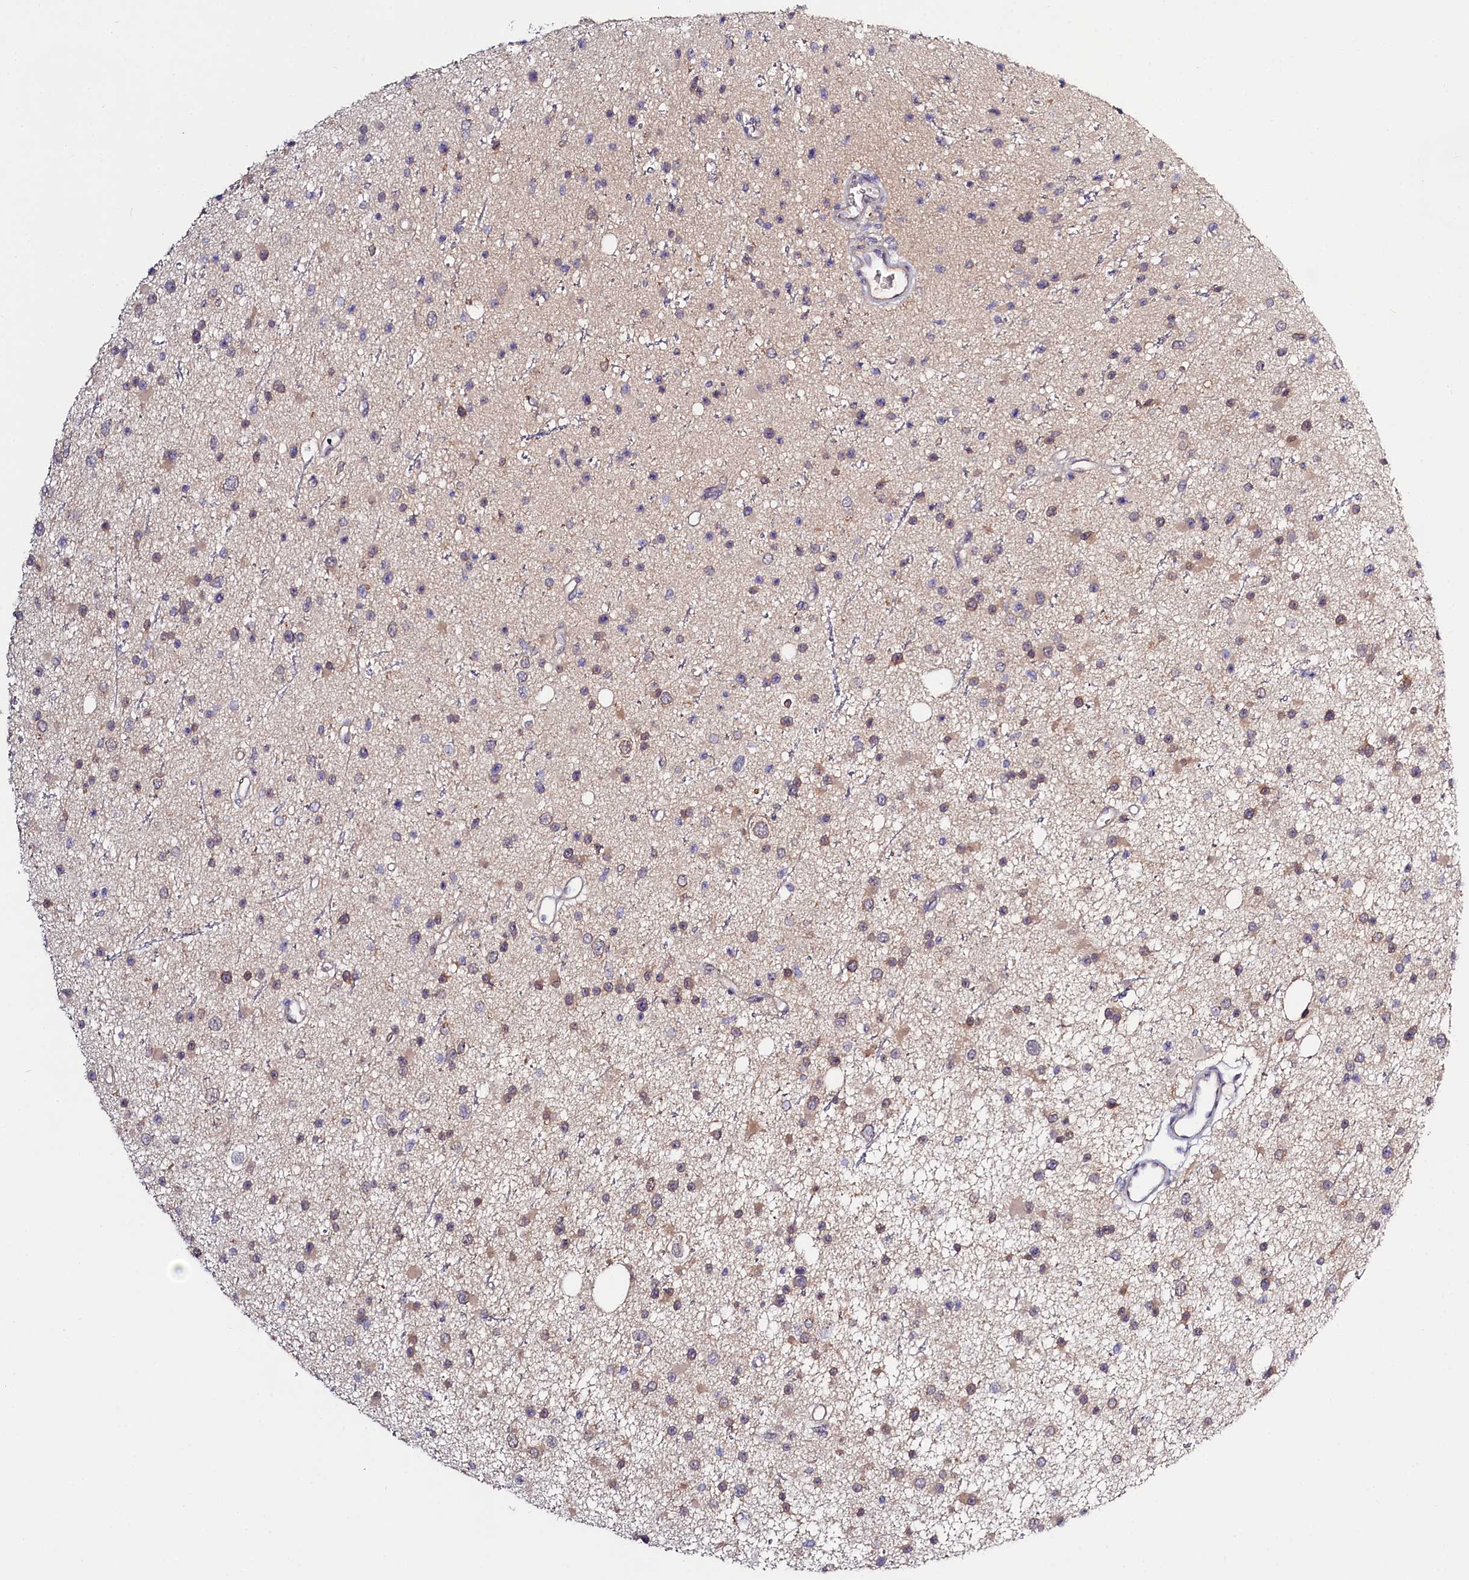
{"staining": {"intensity": "moderate", "quantity": ">75%", "location": "cytoplasmic/membranous"}, "tissue": "glioma", "cell_type": "Tumor cells", "image_type": "cancer", "snomed": [{"axis": "morphology", "description": "Glioma, malignant, Low grade"}, {"axis": "topography", "description": "Cerebral cortex"}], "caption": "High-power microscopy captured an IHC micrograph of glioma, revealing moderate cytoplasmic/membranous positivity in about >75% of tumor cells.", "gene": "PDE6D", "patient": {"sex": "female", "age": 39}}